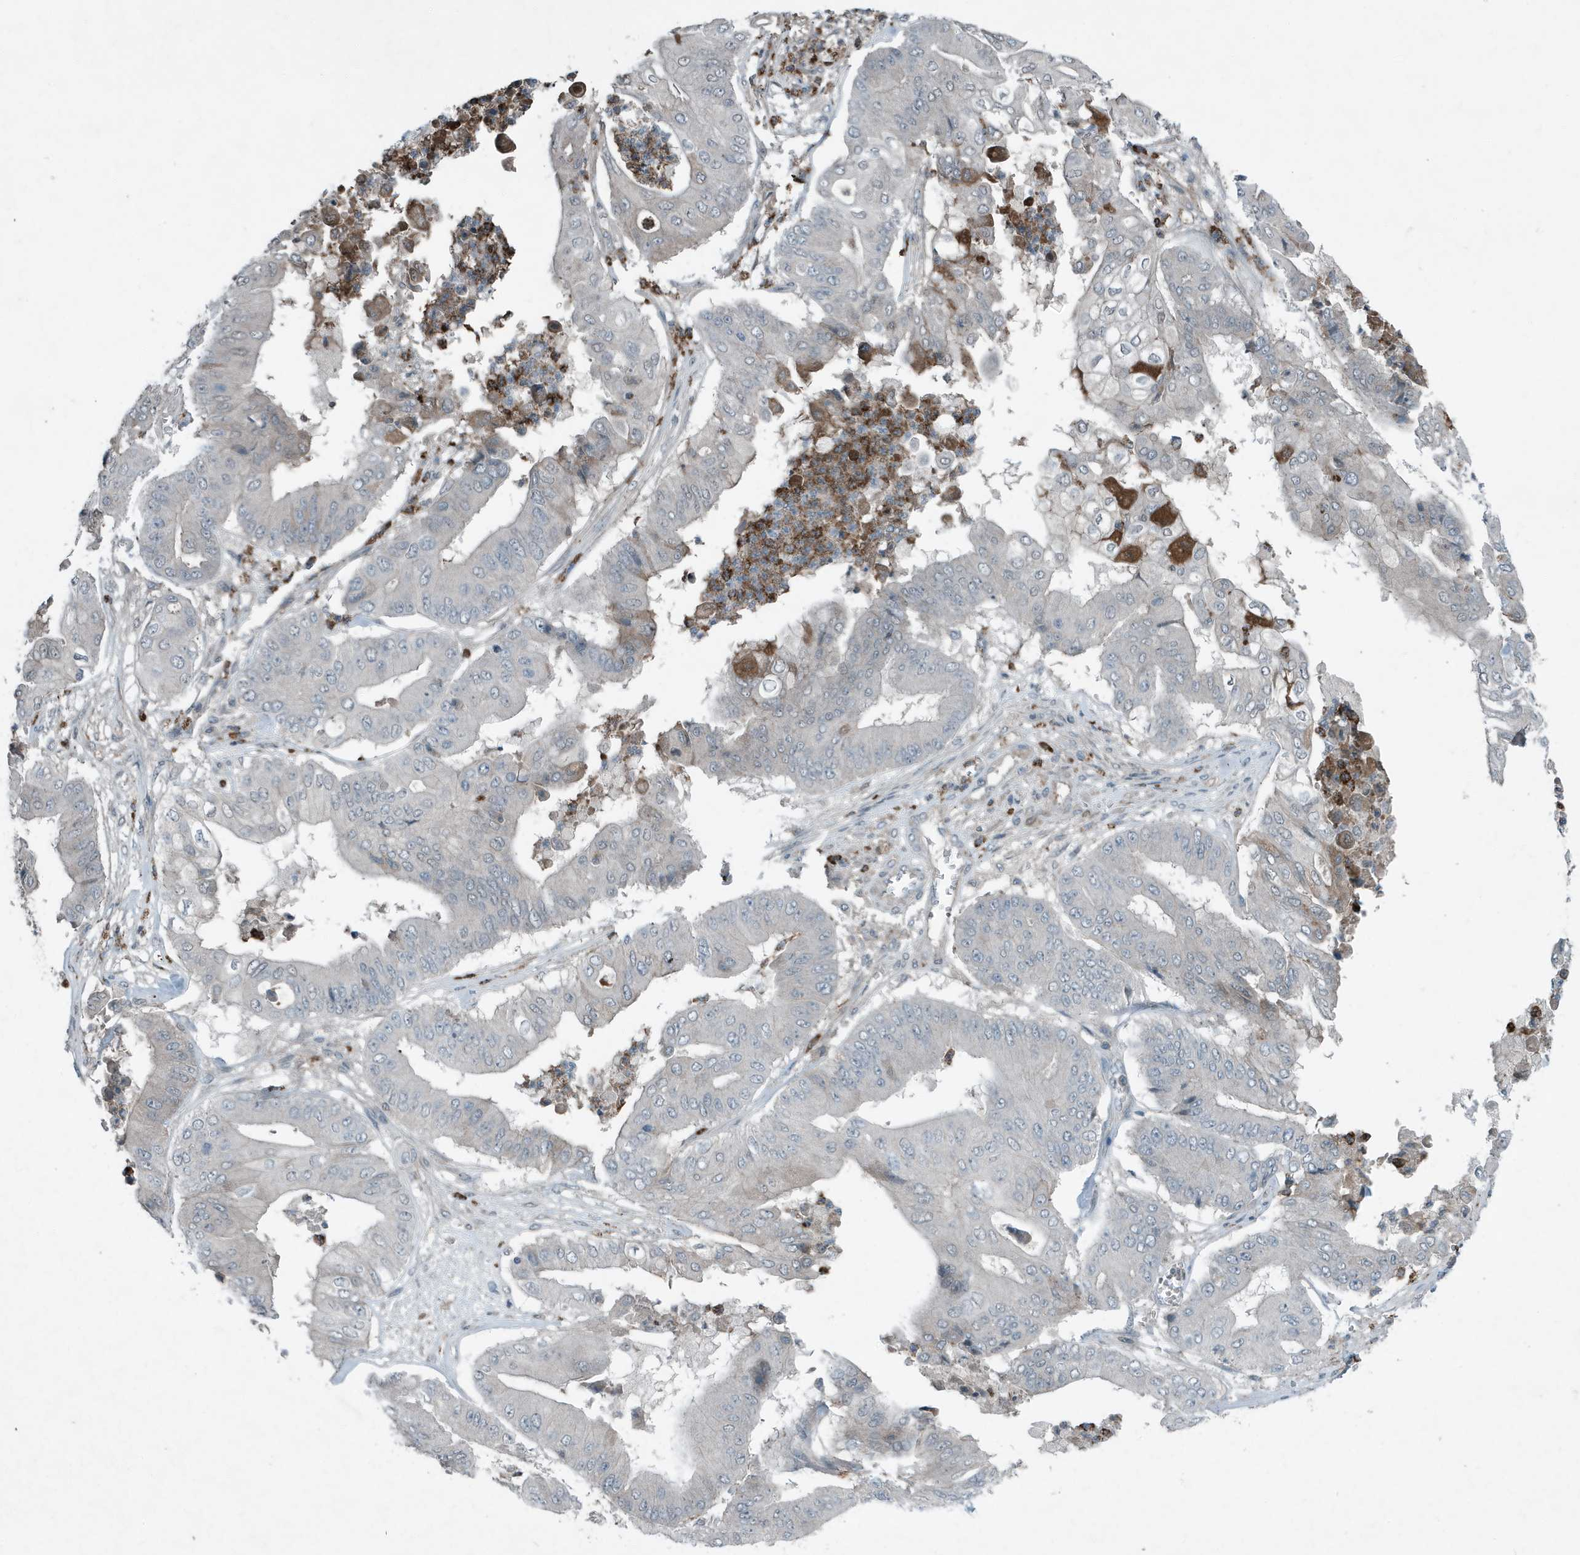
{"staining": {"intensity": "negative", "quantity": "none", "location": "none"}, "tissue": "pancreatic cancer", "cell_type": "Tumor cells", "image_type": "cancer", "snomed": [{"axis": "morphology", "description": "Adenocarcinoma, NOS"}, {"axis": "topography", "description": "Pancreas"}], "caption": "Immunohistochemistry of human pancreatic cancer displays no expression in tumor cells.", "gene": "DAPP1", "patient": {"sex": "female", "age": 77}}